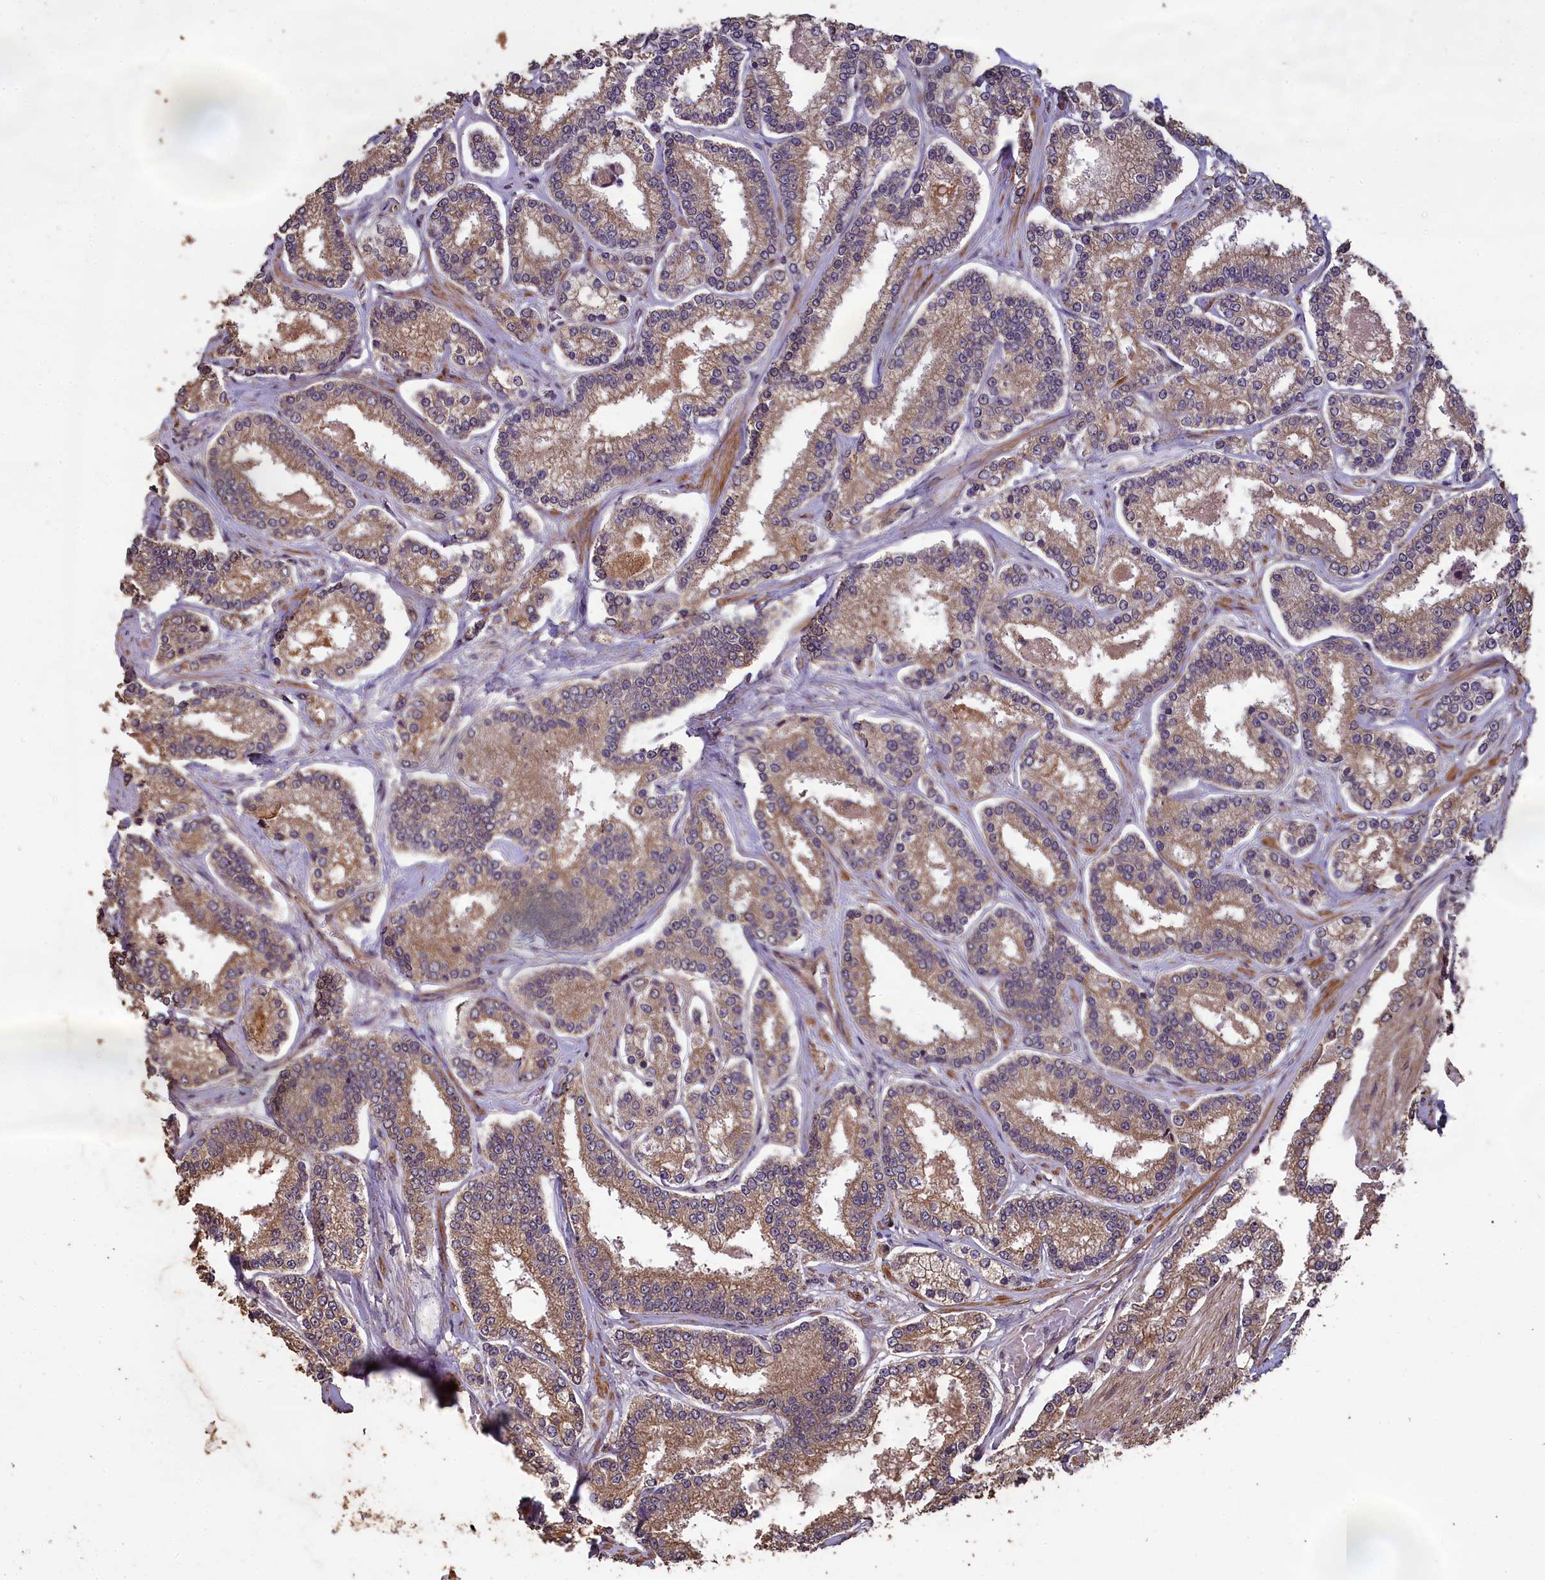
{"staining": {"intensity": "moderate", "quantity": ">75%", "location": "cytoplasmic/membranous"}, "tissue": "prostate cancer", "cell_type": "Tumor cells", "image_type": "cancer", "snomed": [{"axis": "morphology", "description": "Normal tissue, NOS"}, {"axis": "morphology", "description": "Adenocarcinoma, High grade"}, {"axis": "topography", "description": "Prostate"}], "caption": "Immunohistochemistry staining of prostate cancer (high-grade adenocarcinoma), which shows medium levels of moderate cytoplasmic/membranous staining in approximately >75% of tumor cells indicating moderate cytoplasmic/membranous protein expression. The staining was performed using DAB (3,3'-diaminobenzidine) (brown) for protein detection and nuclei were counterstained in hematoxylin (blue).", "gene": "CHD9", "patient": {"sex": "male", "age": 83}}